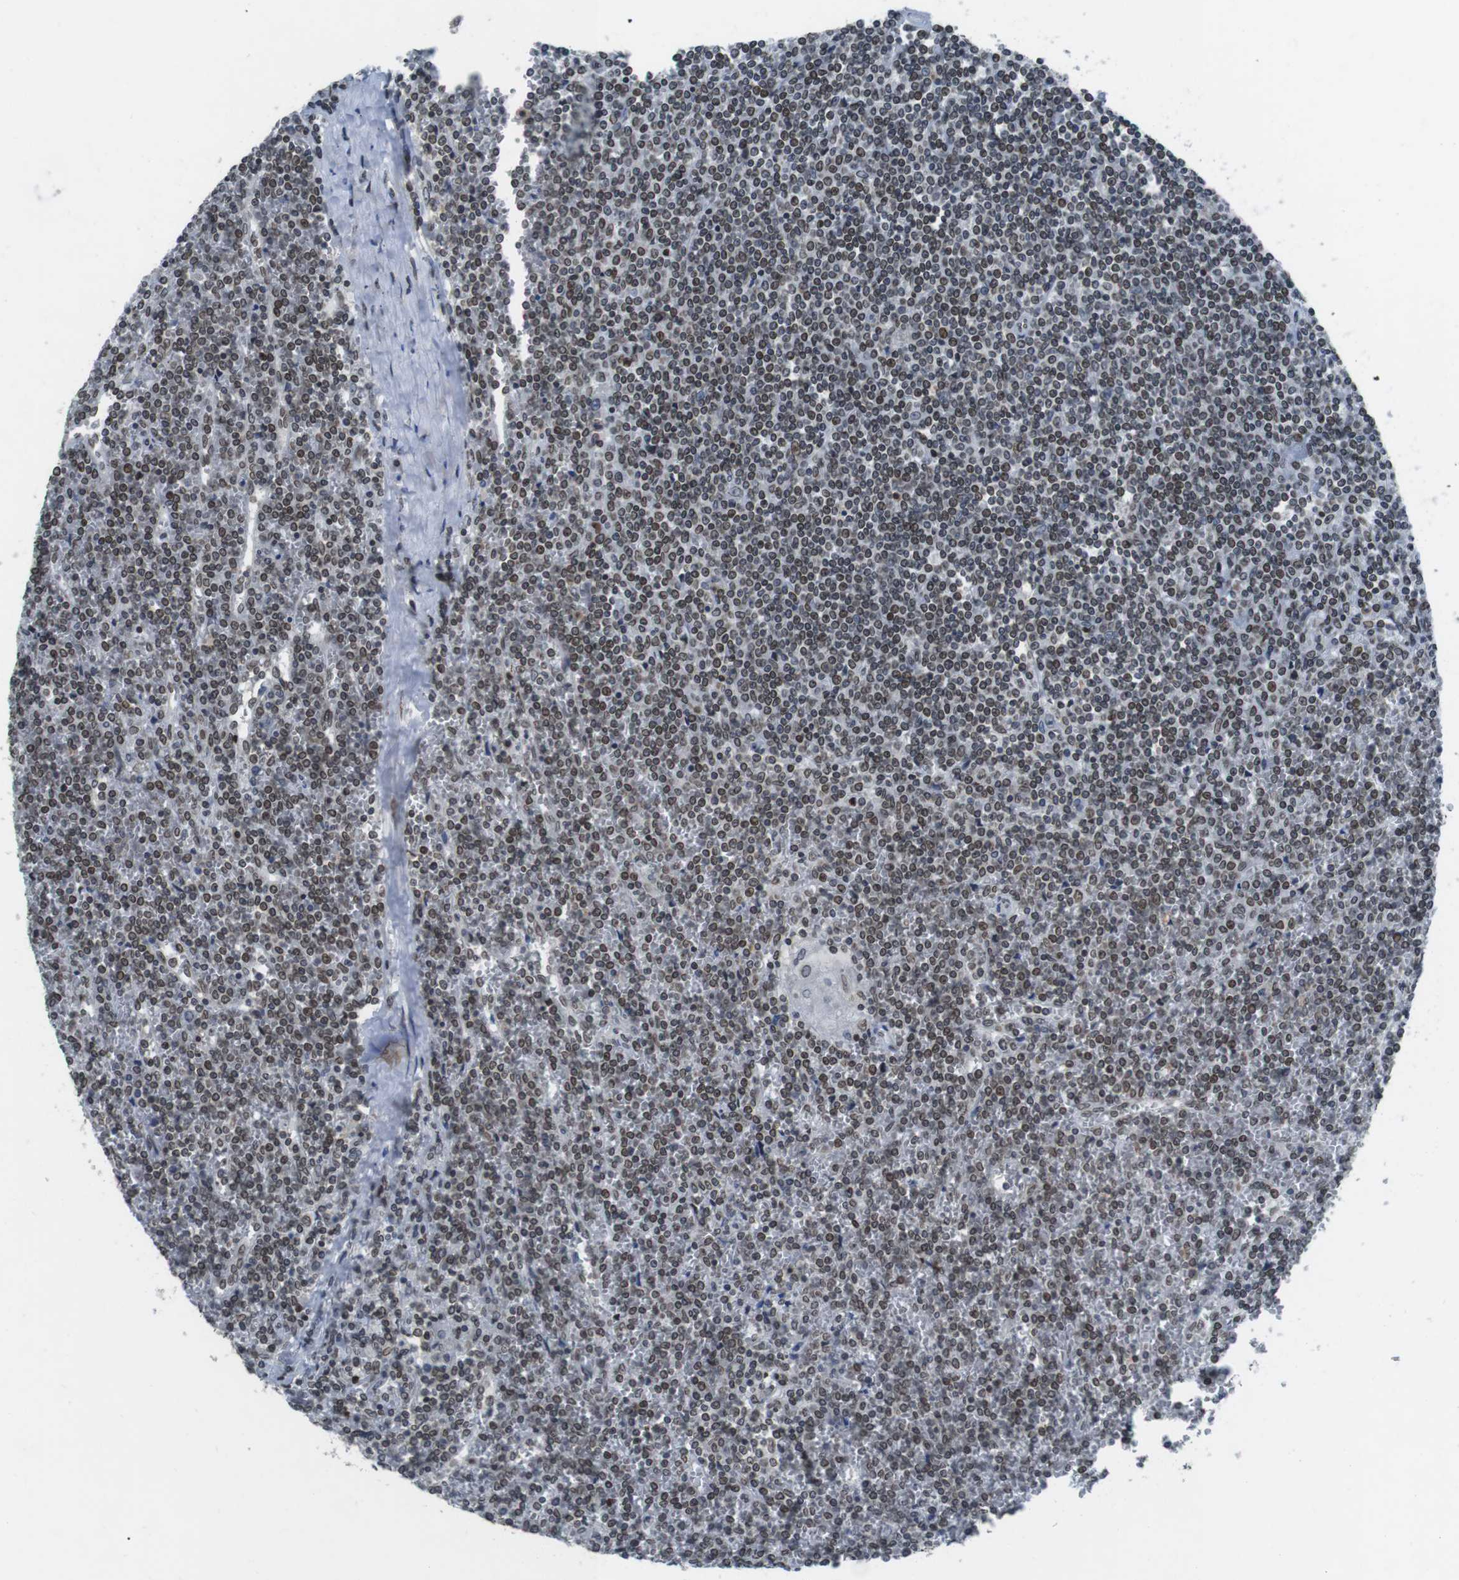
{"staining": {"intensity": "moderate", "quantity": ">75%", "location": "cytoplasmic/membranous,nuclear"}, "tissue": "lymphoma", "cell_type": "Tumor cells", "image_type": "cancer", "snomed": [{"axis": "morphology", "description": "Malignant lymphoma, non-Hodgkin's type, Low grade"}, {"axis": "topography", "description": "Spleen"}], "caption": "IHC histopathology image of neoplastic tissue: lymphoma stained using immunohistochemistry shows medium levels of moderate protein expression localized specifically in the cytoplasmic/membranous and nuclear of tumor cells, appearing as a cytoplasmic/membranous and nuclear brown color.", "gene": "MAD1L1", "patient": {"sex": "female", "age": 19}}